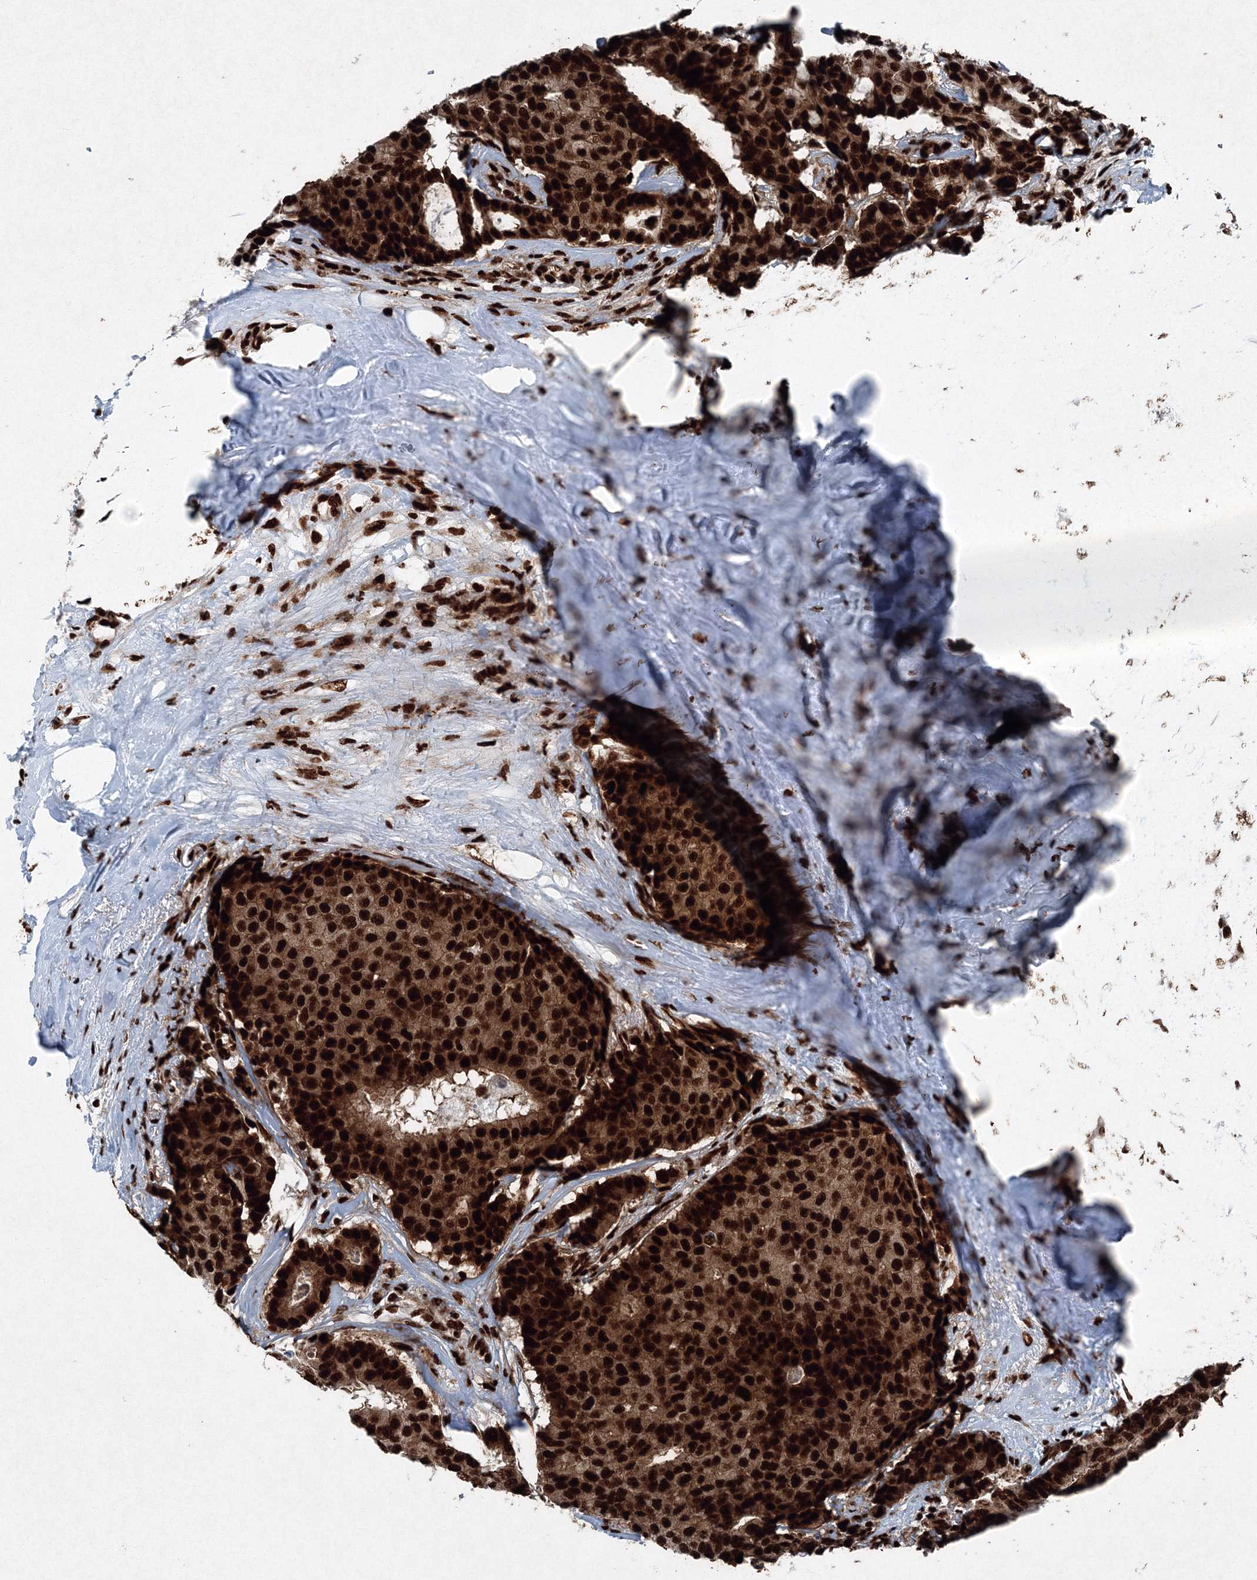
{"staining": {"intensity": "strong", "quantity": ">75%", "location": "nuclear"}, "tissue": "breast cancer", "cell_type": "Tumor cells", "image_type": "cancer", "snomed": [{"axis": "morphology", "description": "Duct carcinoma"}, {"axis": "topography", "description": "Breast"}], "caption": "A high-resolution photomicrograph shows IHC staining of breast cancer (infiltrating ductal carcinoma), which shows strong nuclear positivity in about >75% of tumor cells.", "gene": "SNRPC", "patient": {"sex": "female", "age": 75}}